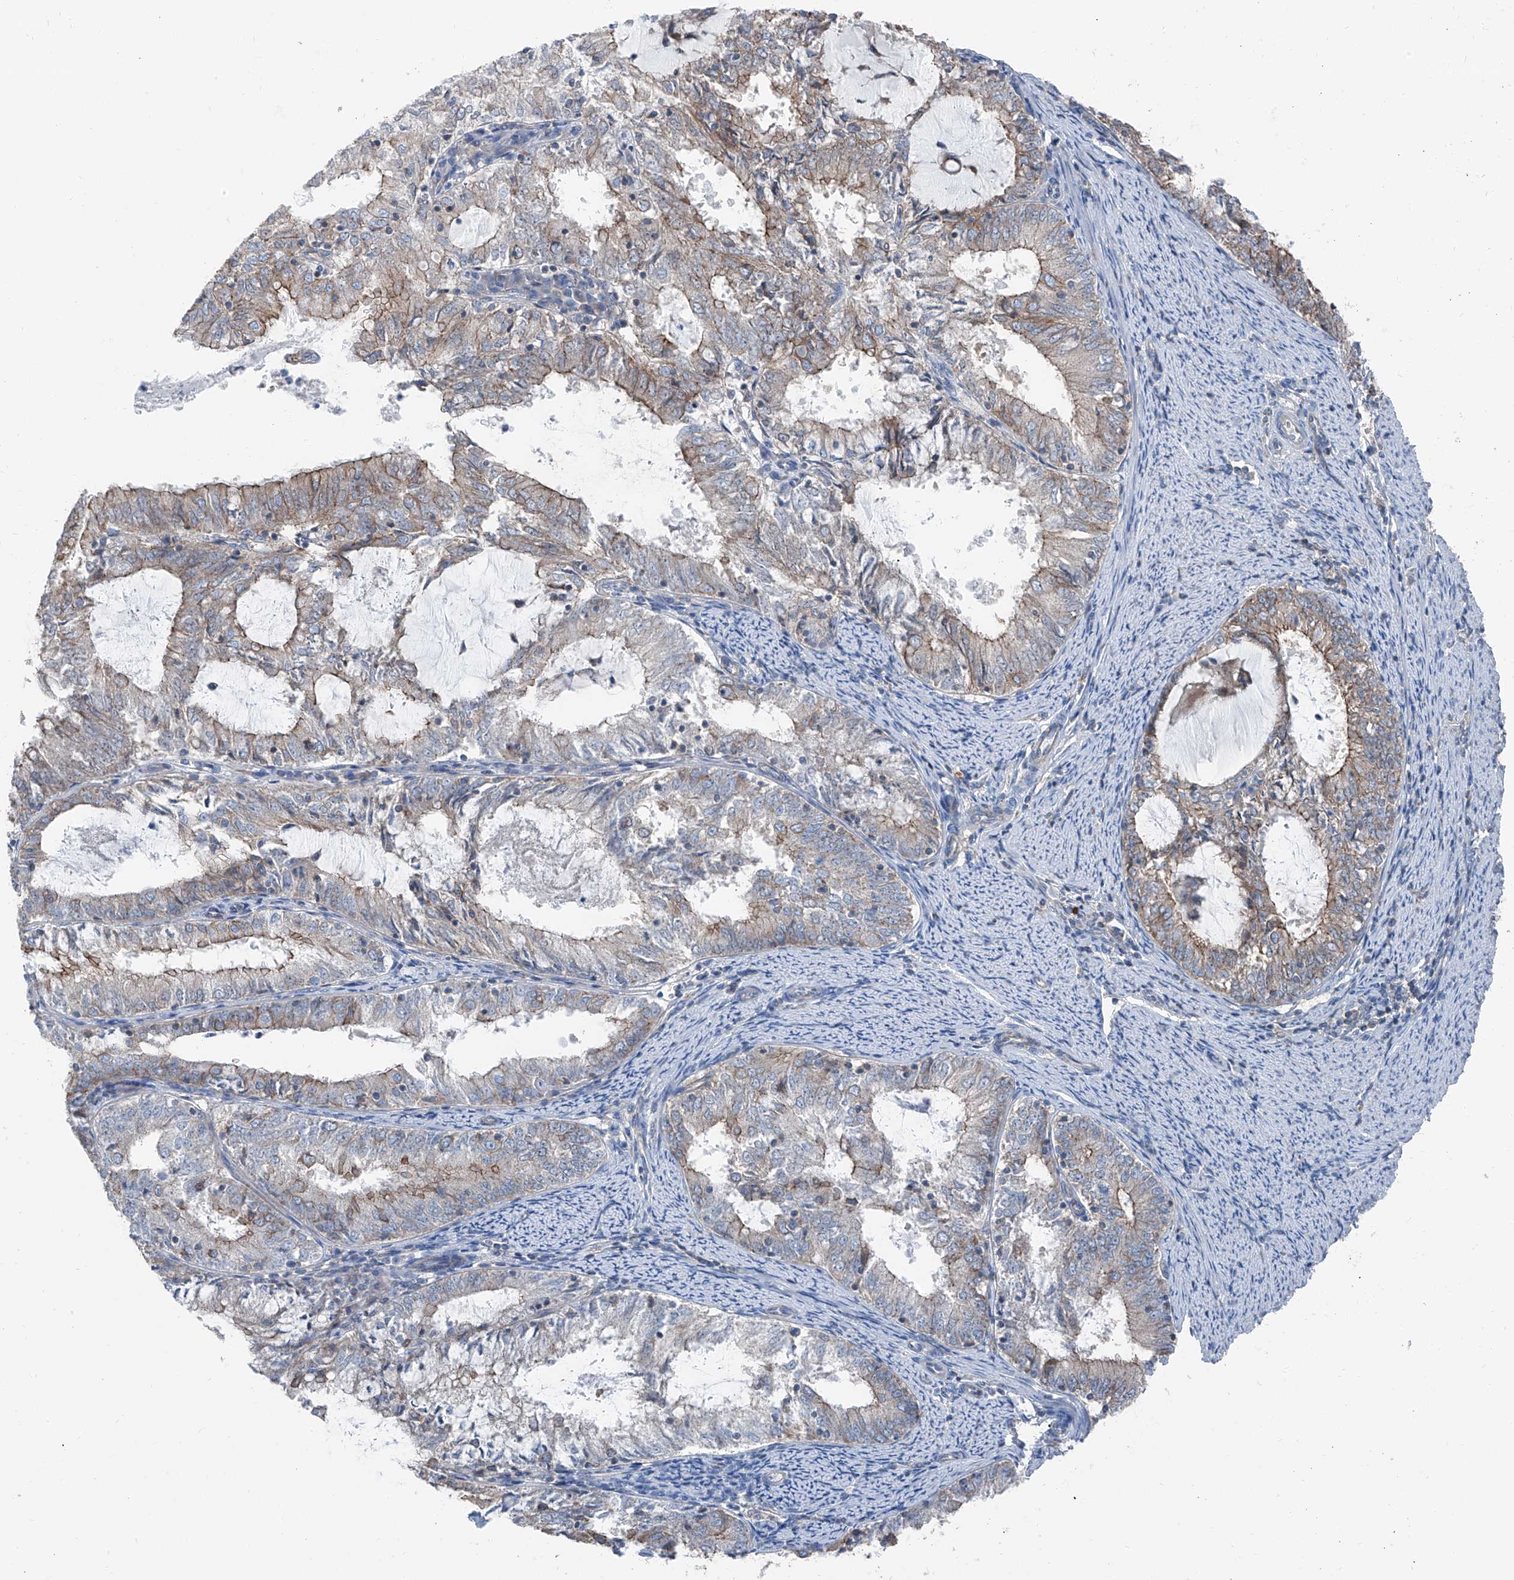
{"staining": {"intensity": "weak", "quantity": "25%-75%", "location": "cytoplasmic/membranous"}, "tissue": "endometrial cancer", "cell_type": "Tumor cells", "image_type": "cancer", "snomed": [{"axis": "morphology", "description": "Adenocarcinoma, NOS"}, {"axis": "topography", "description": "Endometrium"}], "caption": "Protein positivity by IHC demonstrates weak cytoplasmic/membranous positivity in about 25%-75% of tumor cells in endometrial adenocarcinoma.", "gene": "GPR142", "patient": {"sex": "female", "age": 57}}